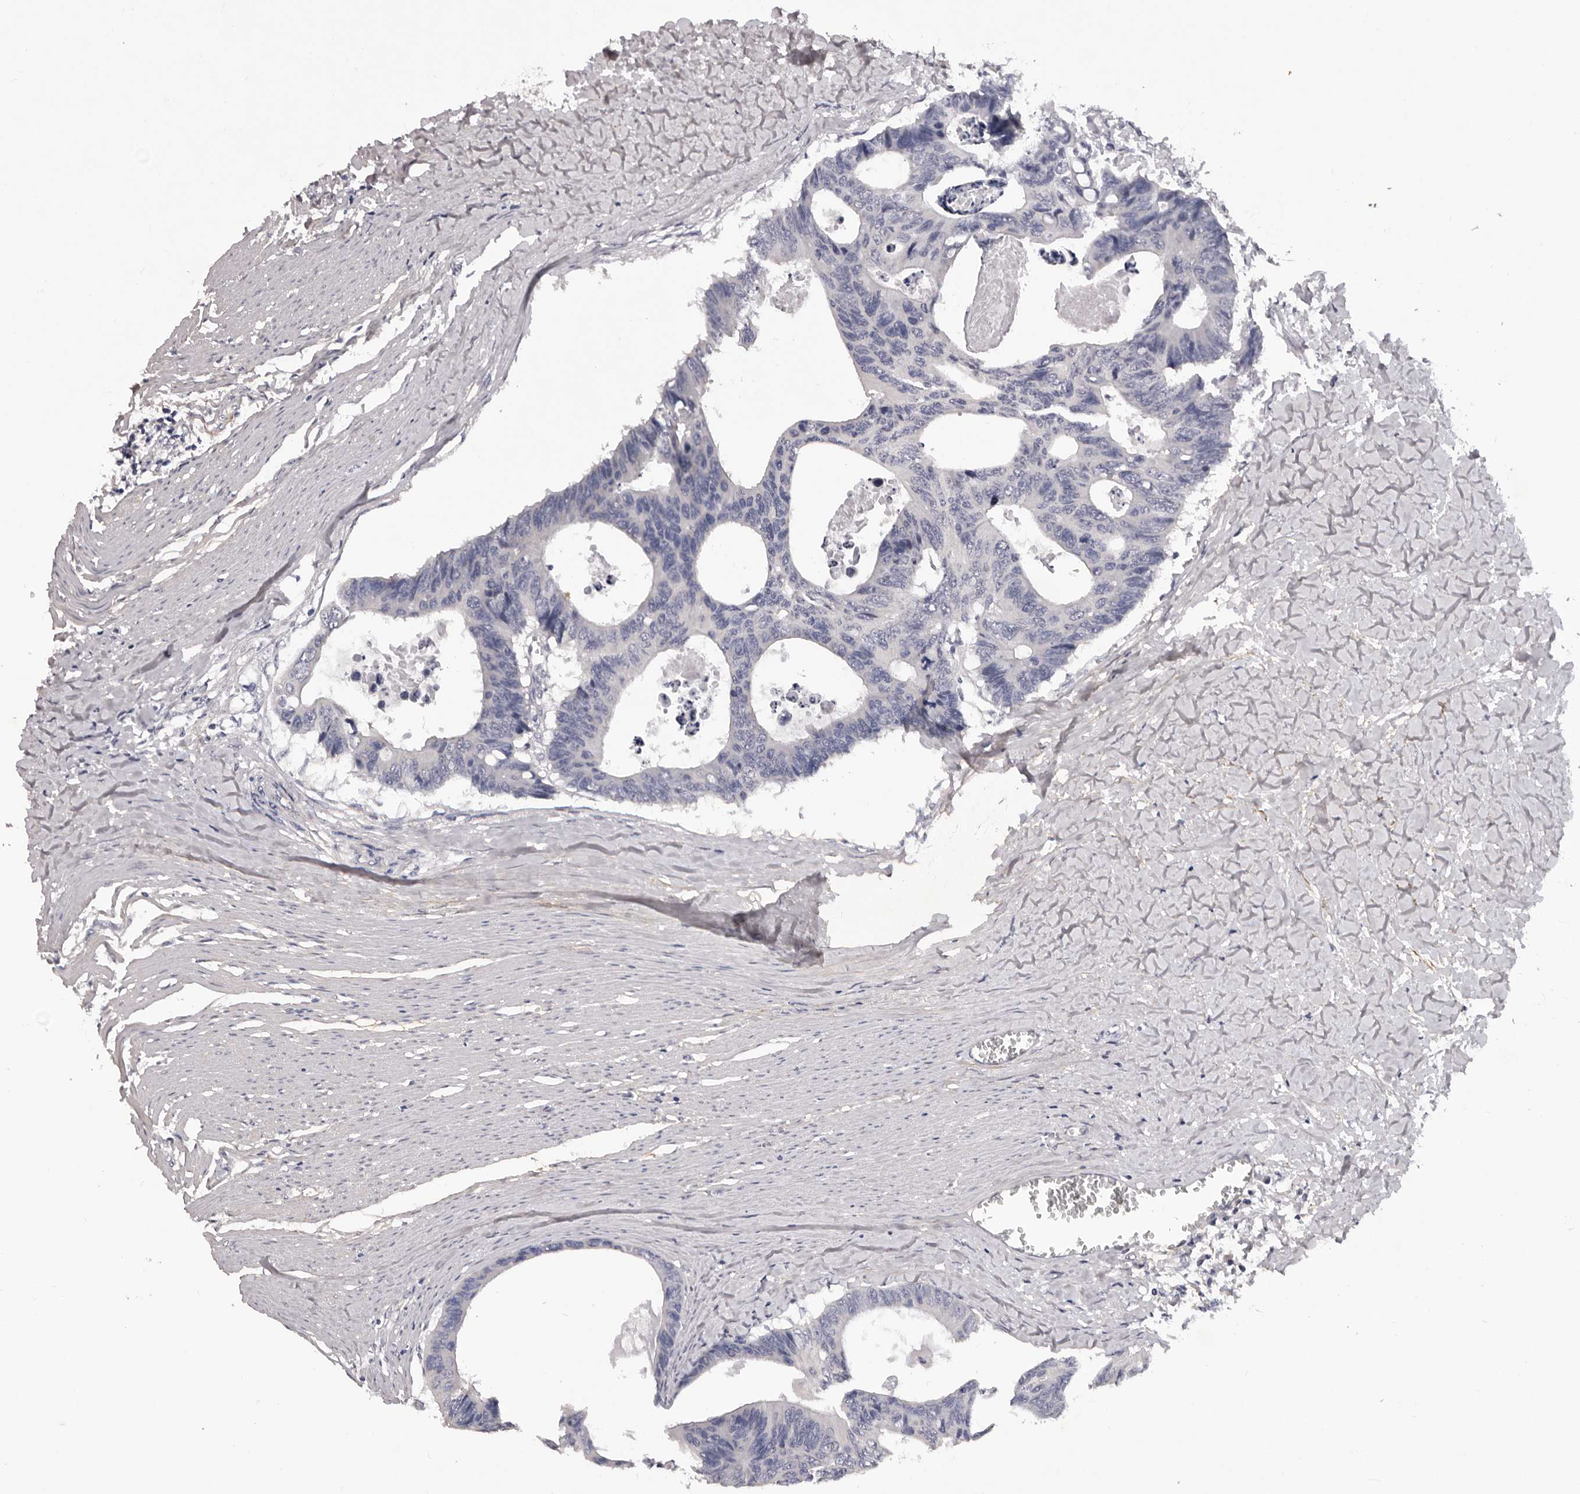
{"staining": {"intensity": "negative", "quantity": "none", "location": "none"}, "tissue": "colorectal cancer", "cell_type": "Tumor cells", "image_type": "cancer", "snomed": [{"axis": "morphology", "description": "Adenocarcinoma, NOS"}, {"axis": "topography", "description": "Colon"}], "caption": "A micrograph of adenocarcinoma (colorectal) stained for a protein reveals no brown staining in tumor cells. Nuclei are stained in blue.", "gene": "HBS1L", "patient": {"sex": "female", "age": 55}}